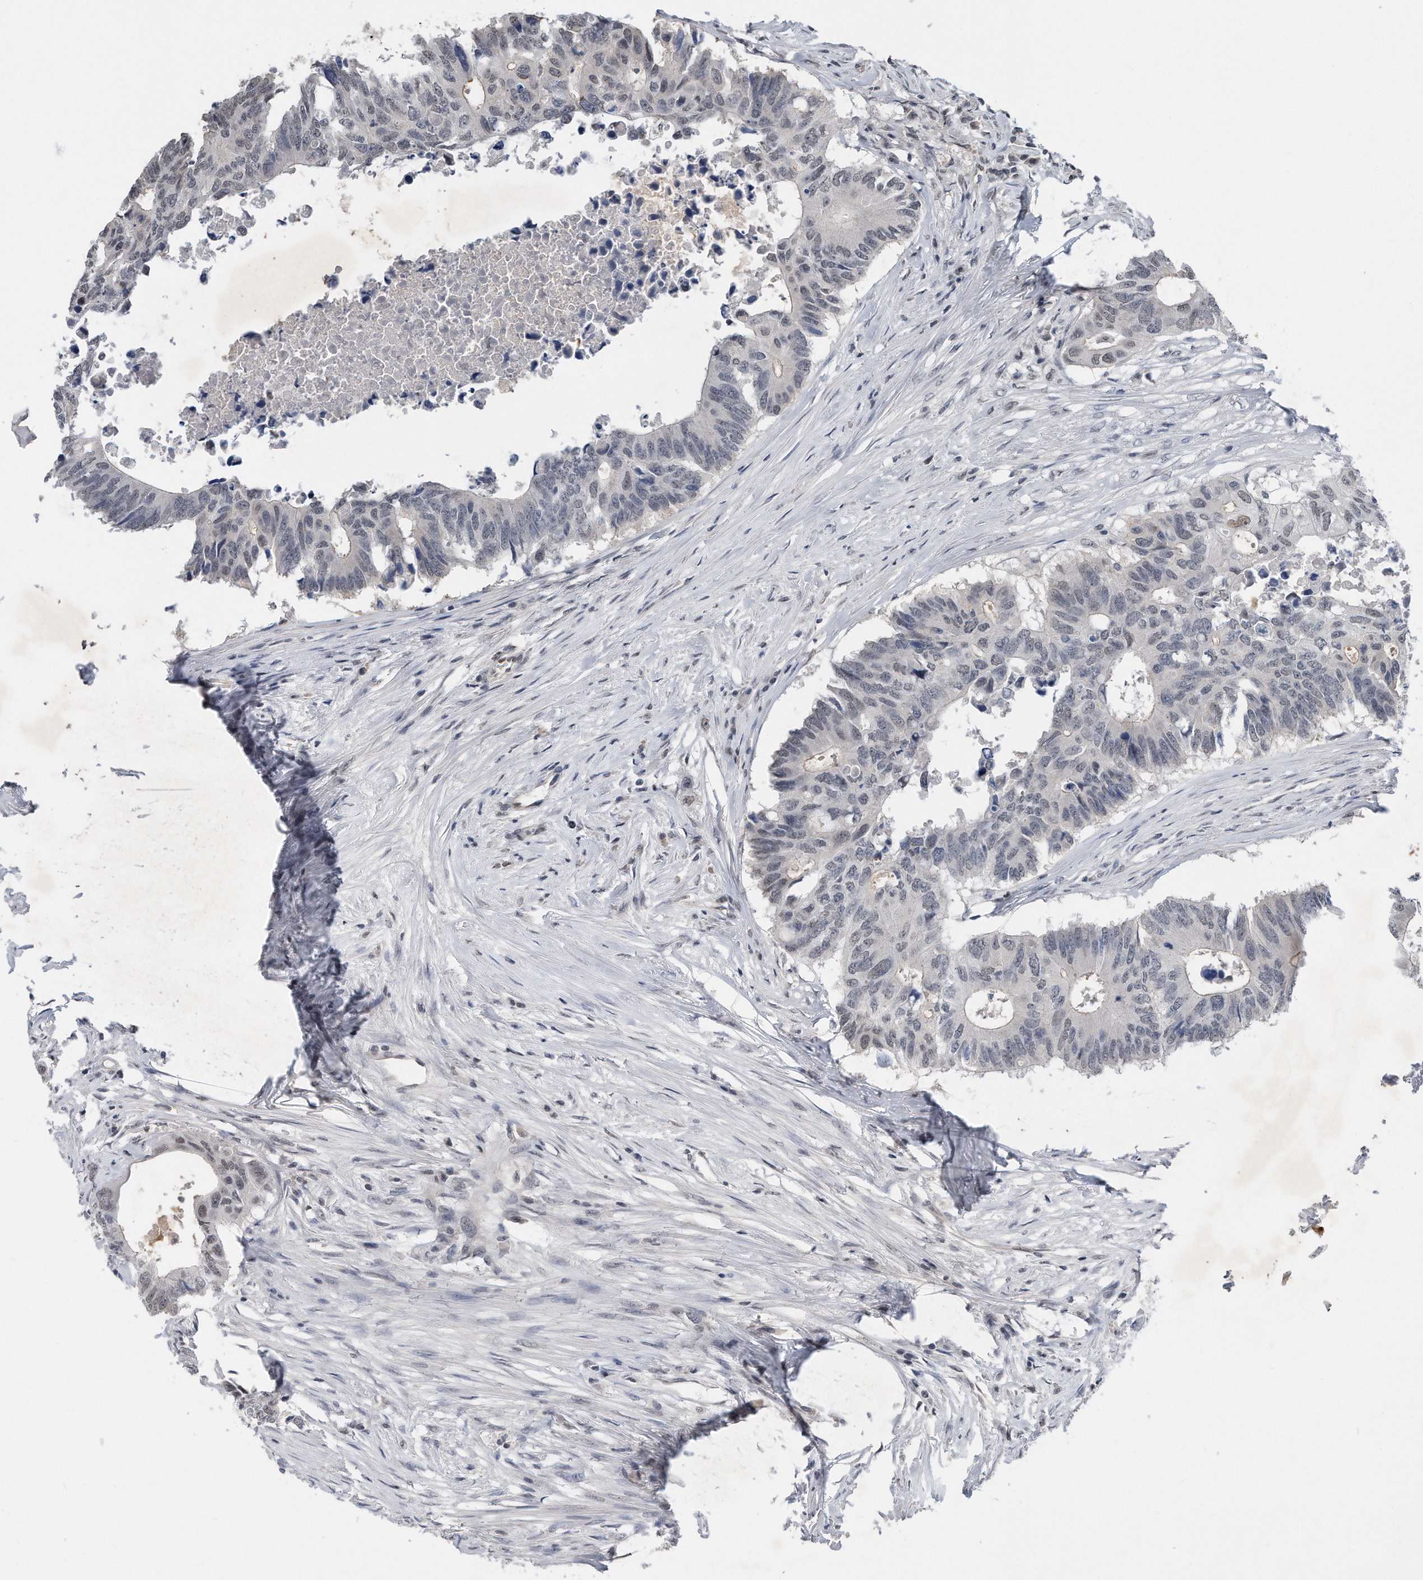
{"staining": {"intensity": "negative", "quantity": "none", "location": "none"}, "tissue": "colorectal cancer", "cell_type": "Tumor cells", "image_type": "cancer", "snomed": [{"axis": "morphology", "description": "Adenocarcinoma, NOS"}, {"axis": "topography", "description": "Colon"}], "caption": "IHC image of neoplastic tissue: human colorectal adenocarcinoma stained with DAB exhibits no significant protein expression in tumor cells.", "gene": "TP53INP1", "patient": {"sex": "male", "age": 71}}